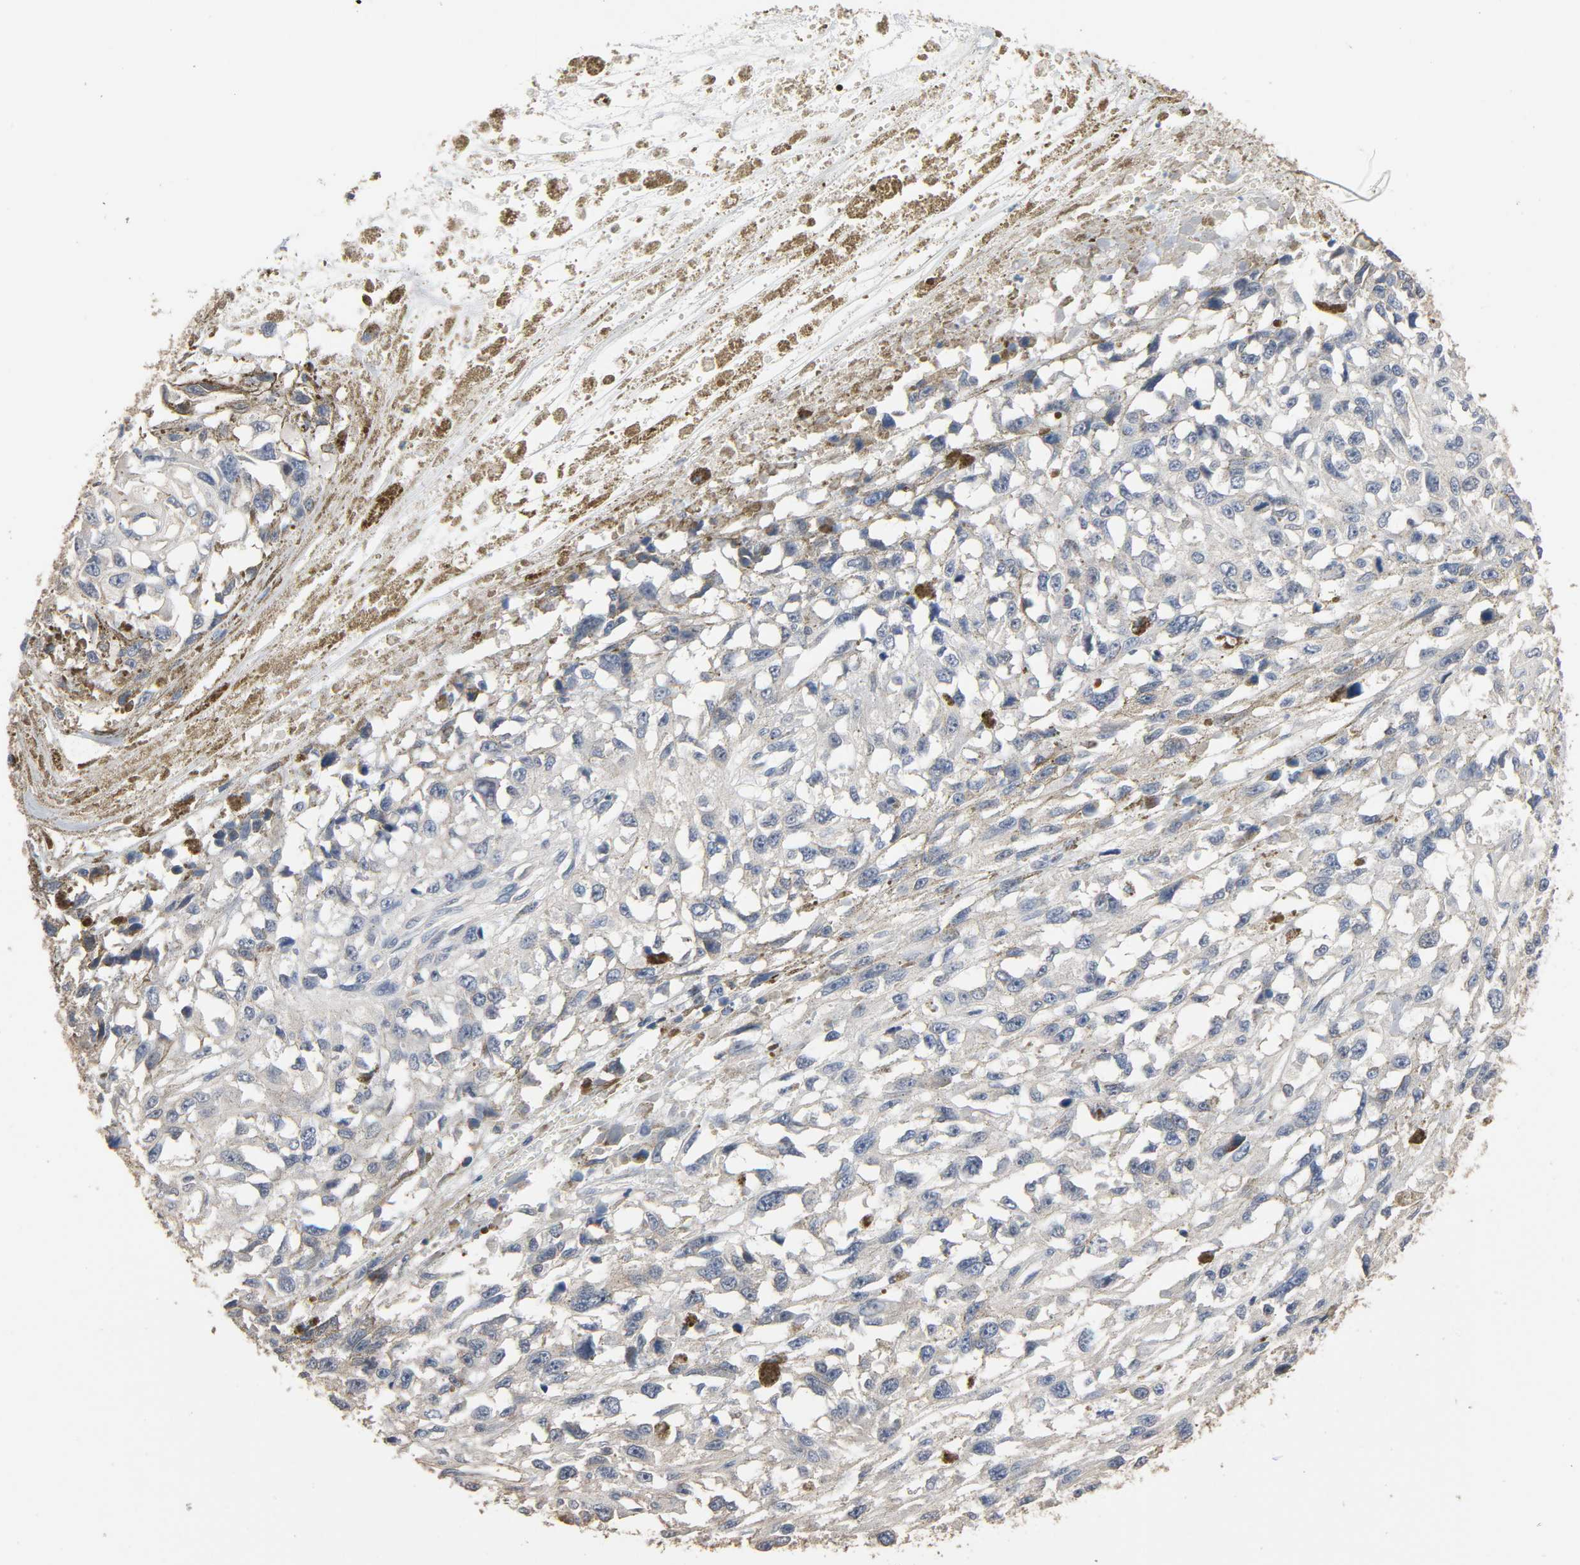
{"staining": {"intensity": "negative", "quantity": "none", "location": "none"}, "tissue": "melanoma", "cell_type": "Tumor cells", "image_type": "cancer", "snomed": [{"axis": "morphology", "description": "Malignant melanoma, Metastatic site"}, {"axis": "topography", "description": "Lymph node"}], "caption": "IHC photomicrograph of neoplastic tissue: human melanoma stained with DAB reveals no significant protein staining in tumor cells.", "gene": "SOX6", "patient": {"sex": "male", "age": 59}}